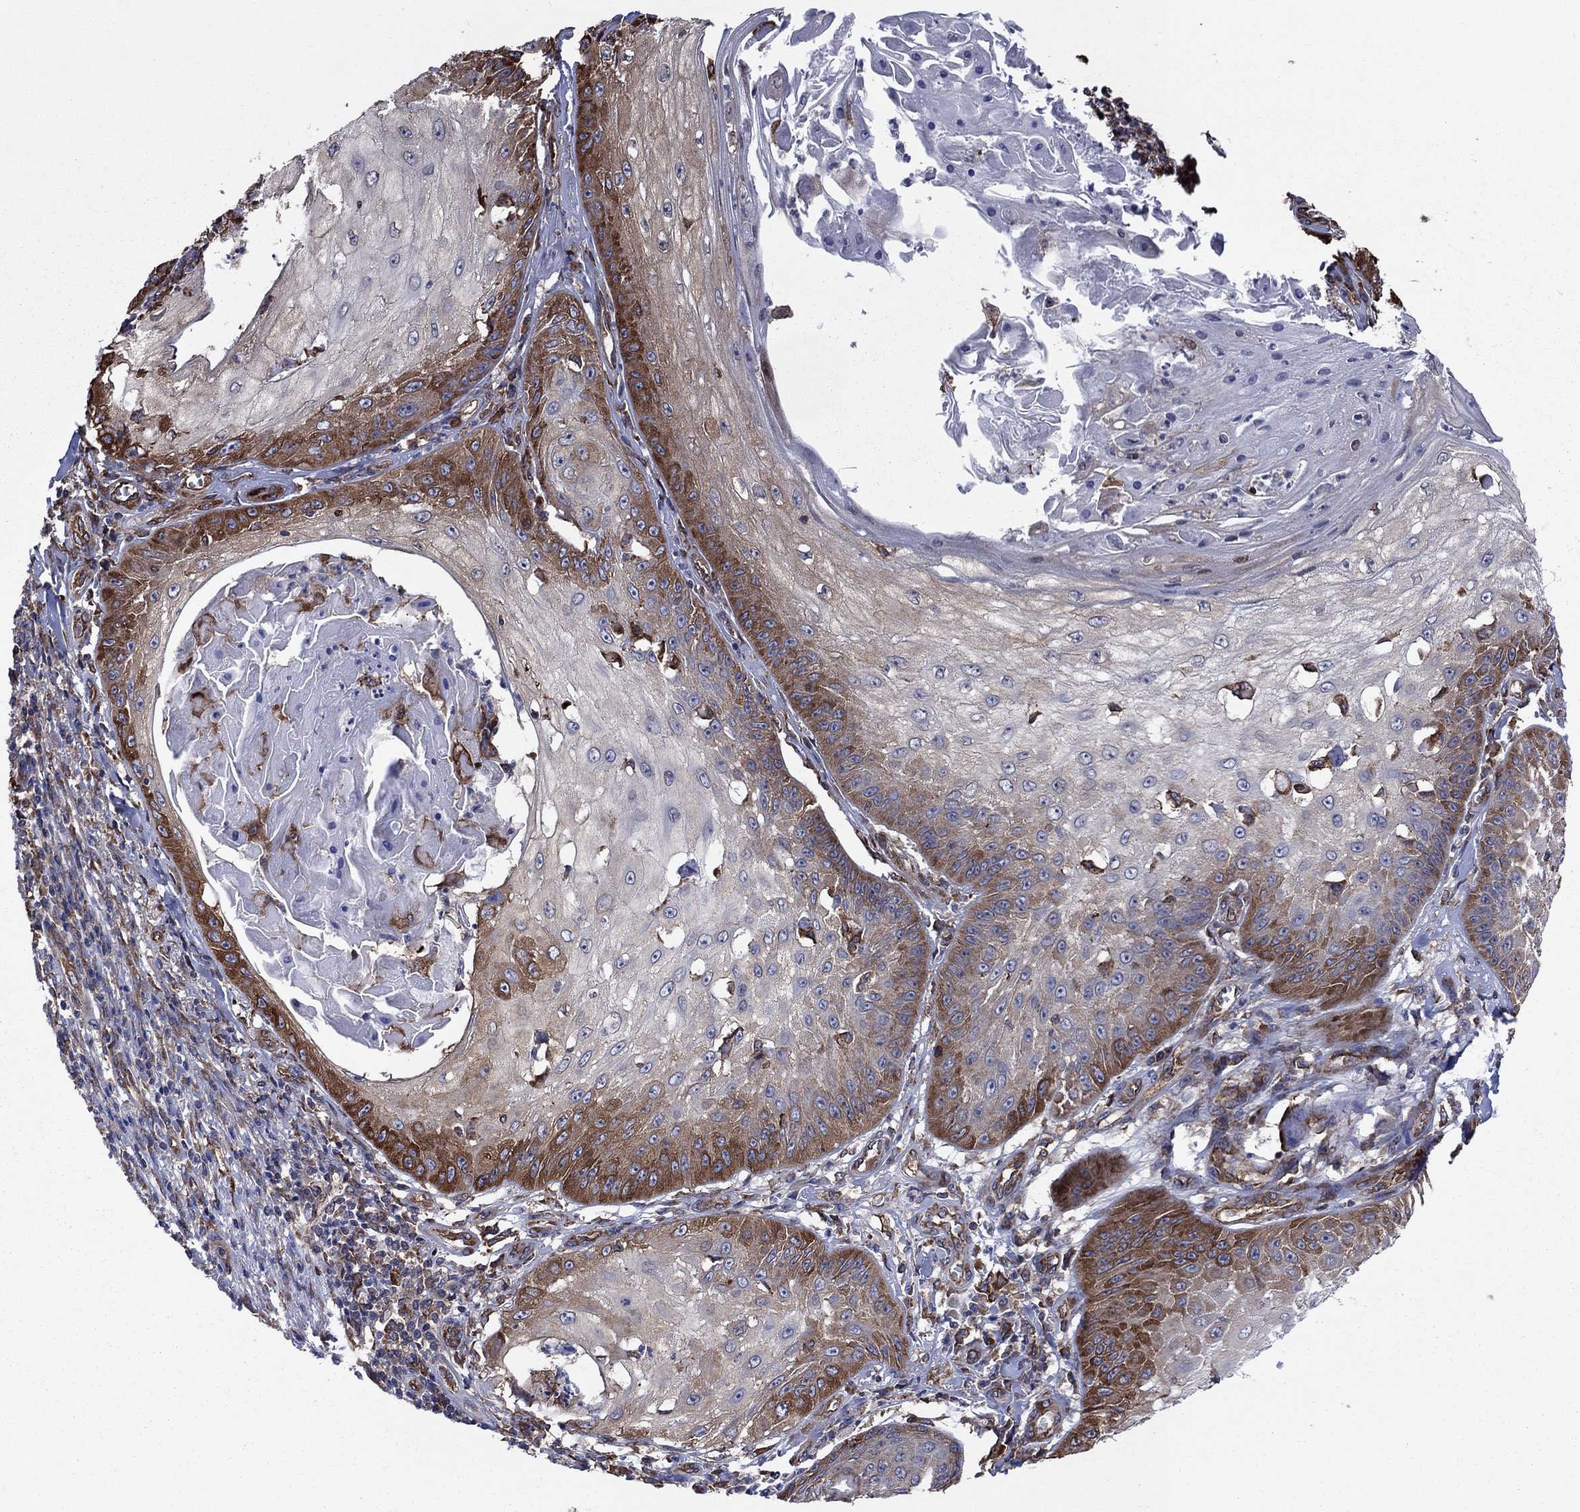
{"staining": {"intensity": "strong", "quantity": "<25%", "location": "cytoplasmic/membranous"}, "tissue": "skin cancer", "cell_type": "Tumor cells", "image_type": "cancer", "snomed": [{"axis": "morphology", "description": "Squamous cell carcinoma, NOS"}, {"axis": "topography", "description": "Skin"}], "caption": "Immunohistochemistry (DAB) staining of human skin cancer reveals strong cytoplasmic/membranous protein positivity in approximately <25% of tumor cells. The staining was performed using DAB to visualize the protein expression in brown, while the nuclei were stained in blue with hematoxylin (Magnification: 20x).", "gene": "YBX1", "patient": {"sex": "male", "age": 70}}